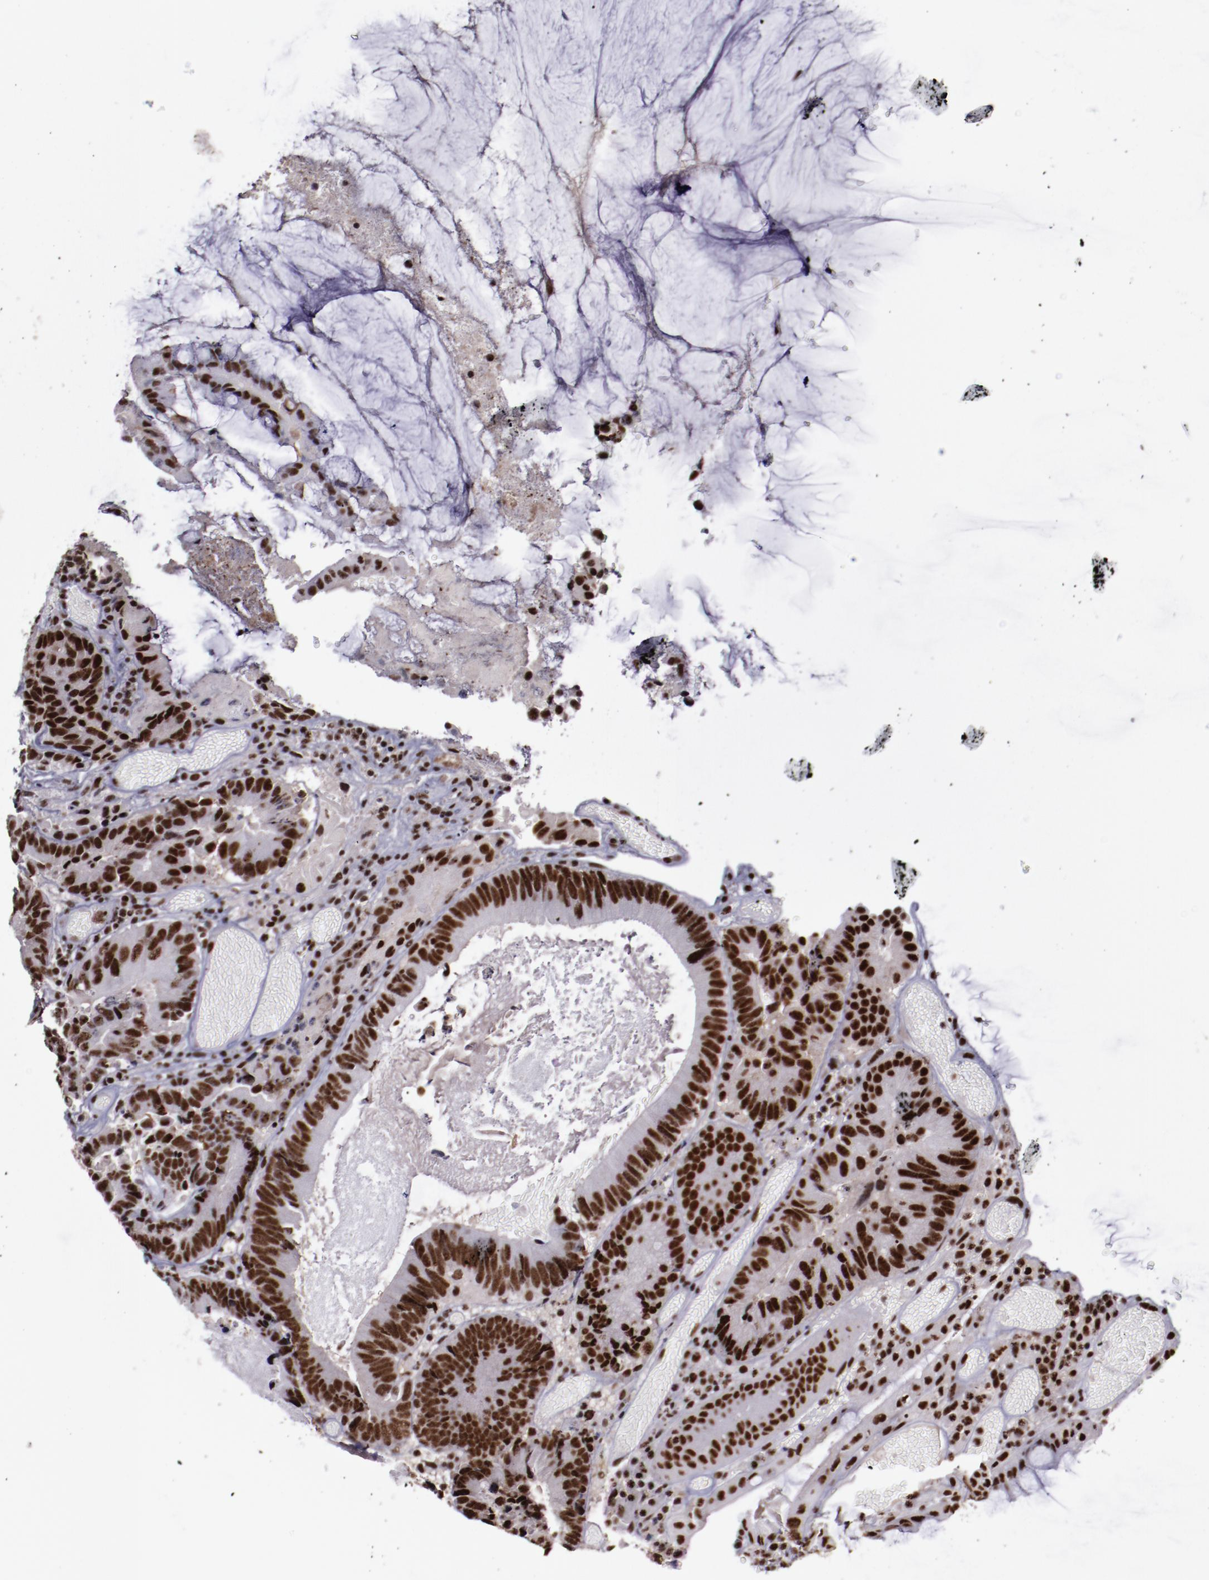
{"staining": {"intensity": "strong", "quantity": ">75%", "location": "nuclear"}, "tissue": "colorectal cancer", "cell_type": "Tumor cells", "image_type": "cancer", "snomed": [{"axis": "morphology", "description": "Normal tissue, NOS"}, {"axis": "morphology", "description": "Adenocarcinoma, NOS"}, {"axis": "topography", "description": "Colon"}], "caption": "Tumor cells show strong nuclear positivity in approximately >75% of cells in colorectal adenocarcinoma. Immunohistochemistry stains the protein in brown and the nuclei are stained blue.", "gene": "ERH", "patient": {"sex": "female", "age": 78}}